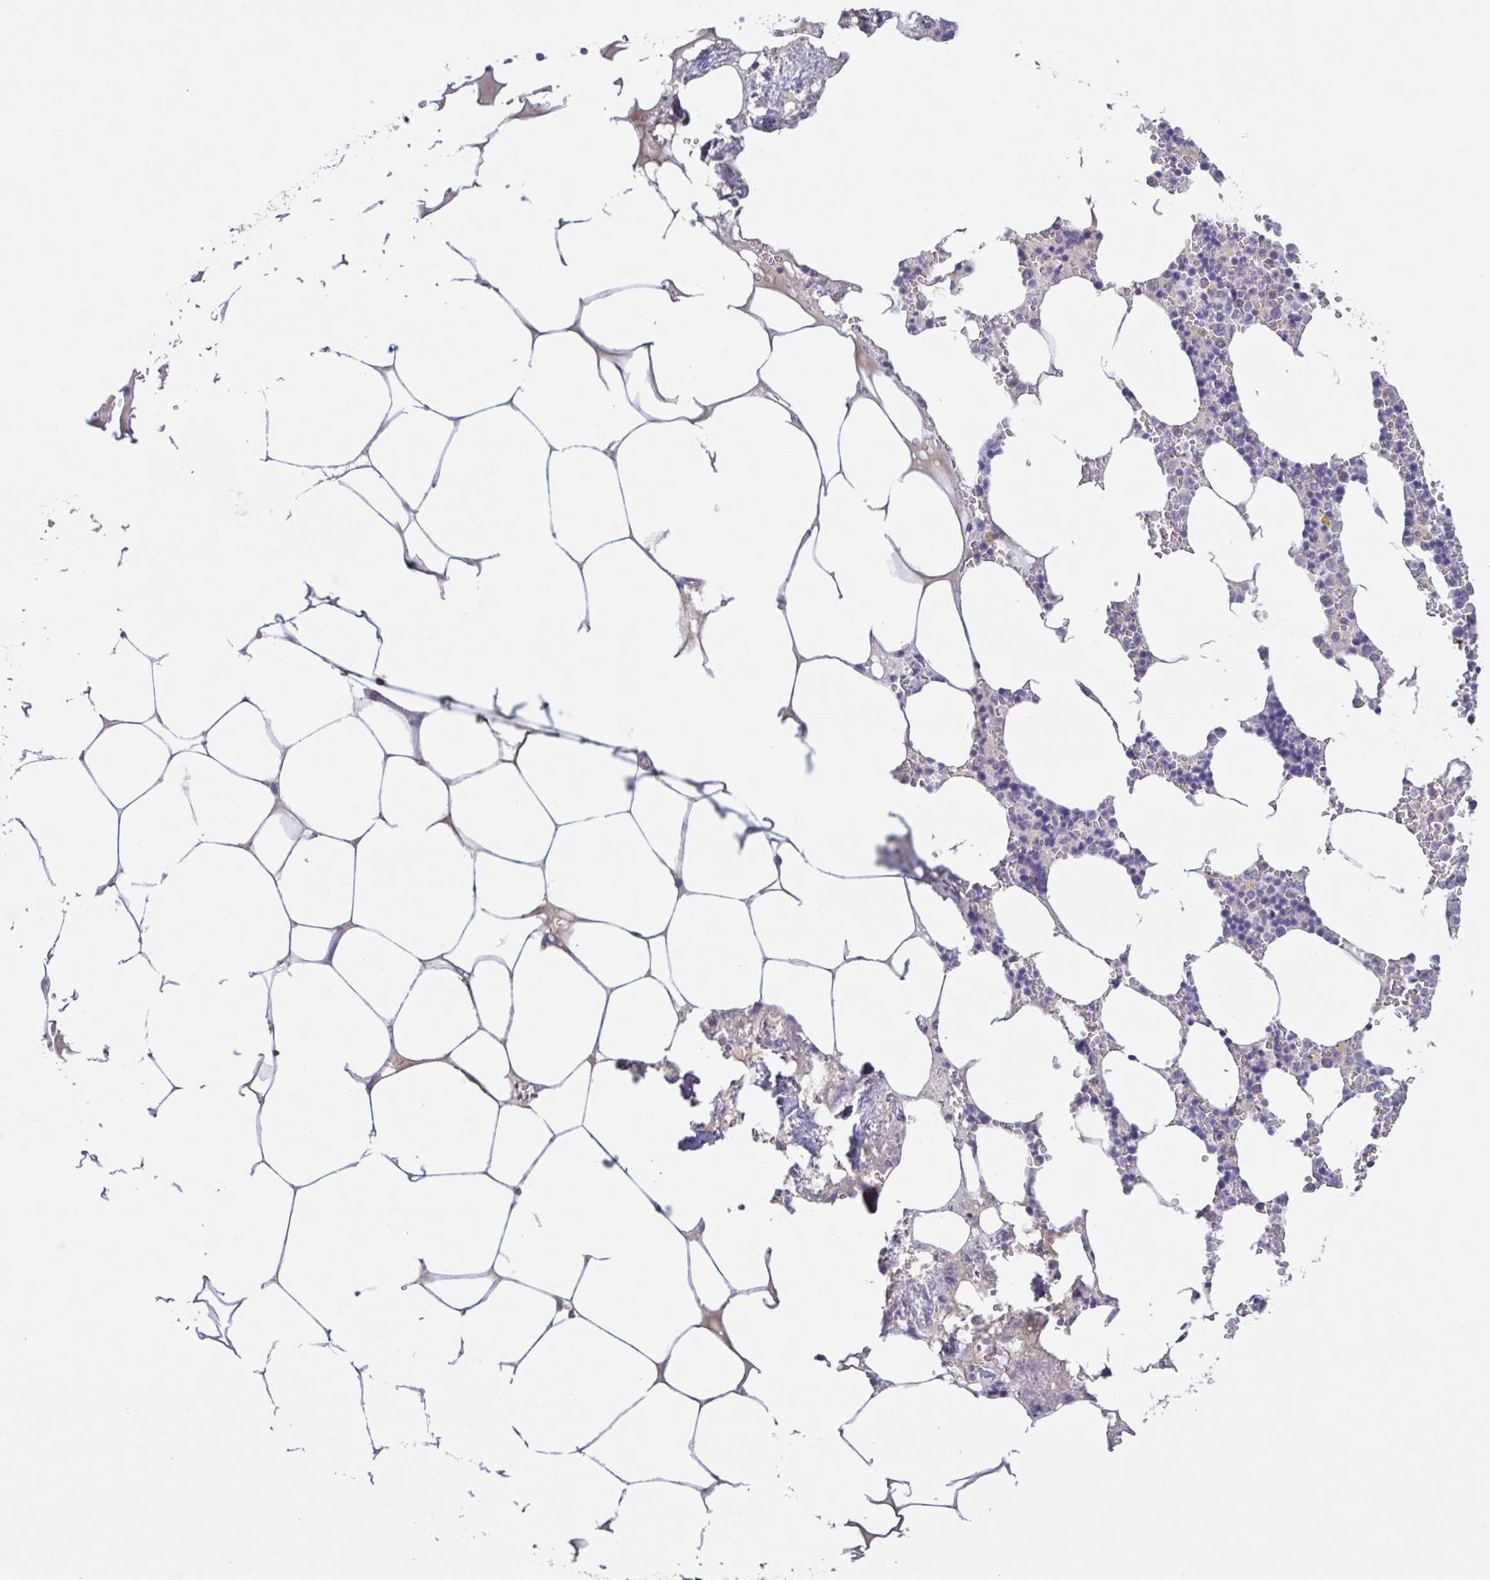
{"staining": {"intensity": "negative", "quantity": "none", "location": "none"}, "tissue": "bone marrow", "cell_type": "Hematopoietic cells", "image_type": "normal", "snomed": [{"axis": "morphology", "description": "Normal tissue, NOS"}, {"axis": "topography", "description": "Bone marrow"}], "caption": "An IHC micrograph of benign bone marrow is shown. There is no staining in hematopoietic cells of bone marrow.", "gene": "A1BG", "patient": {"sex": "male", "age": 54}}